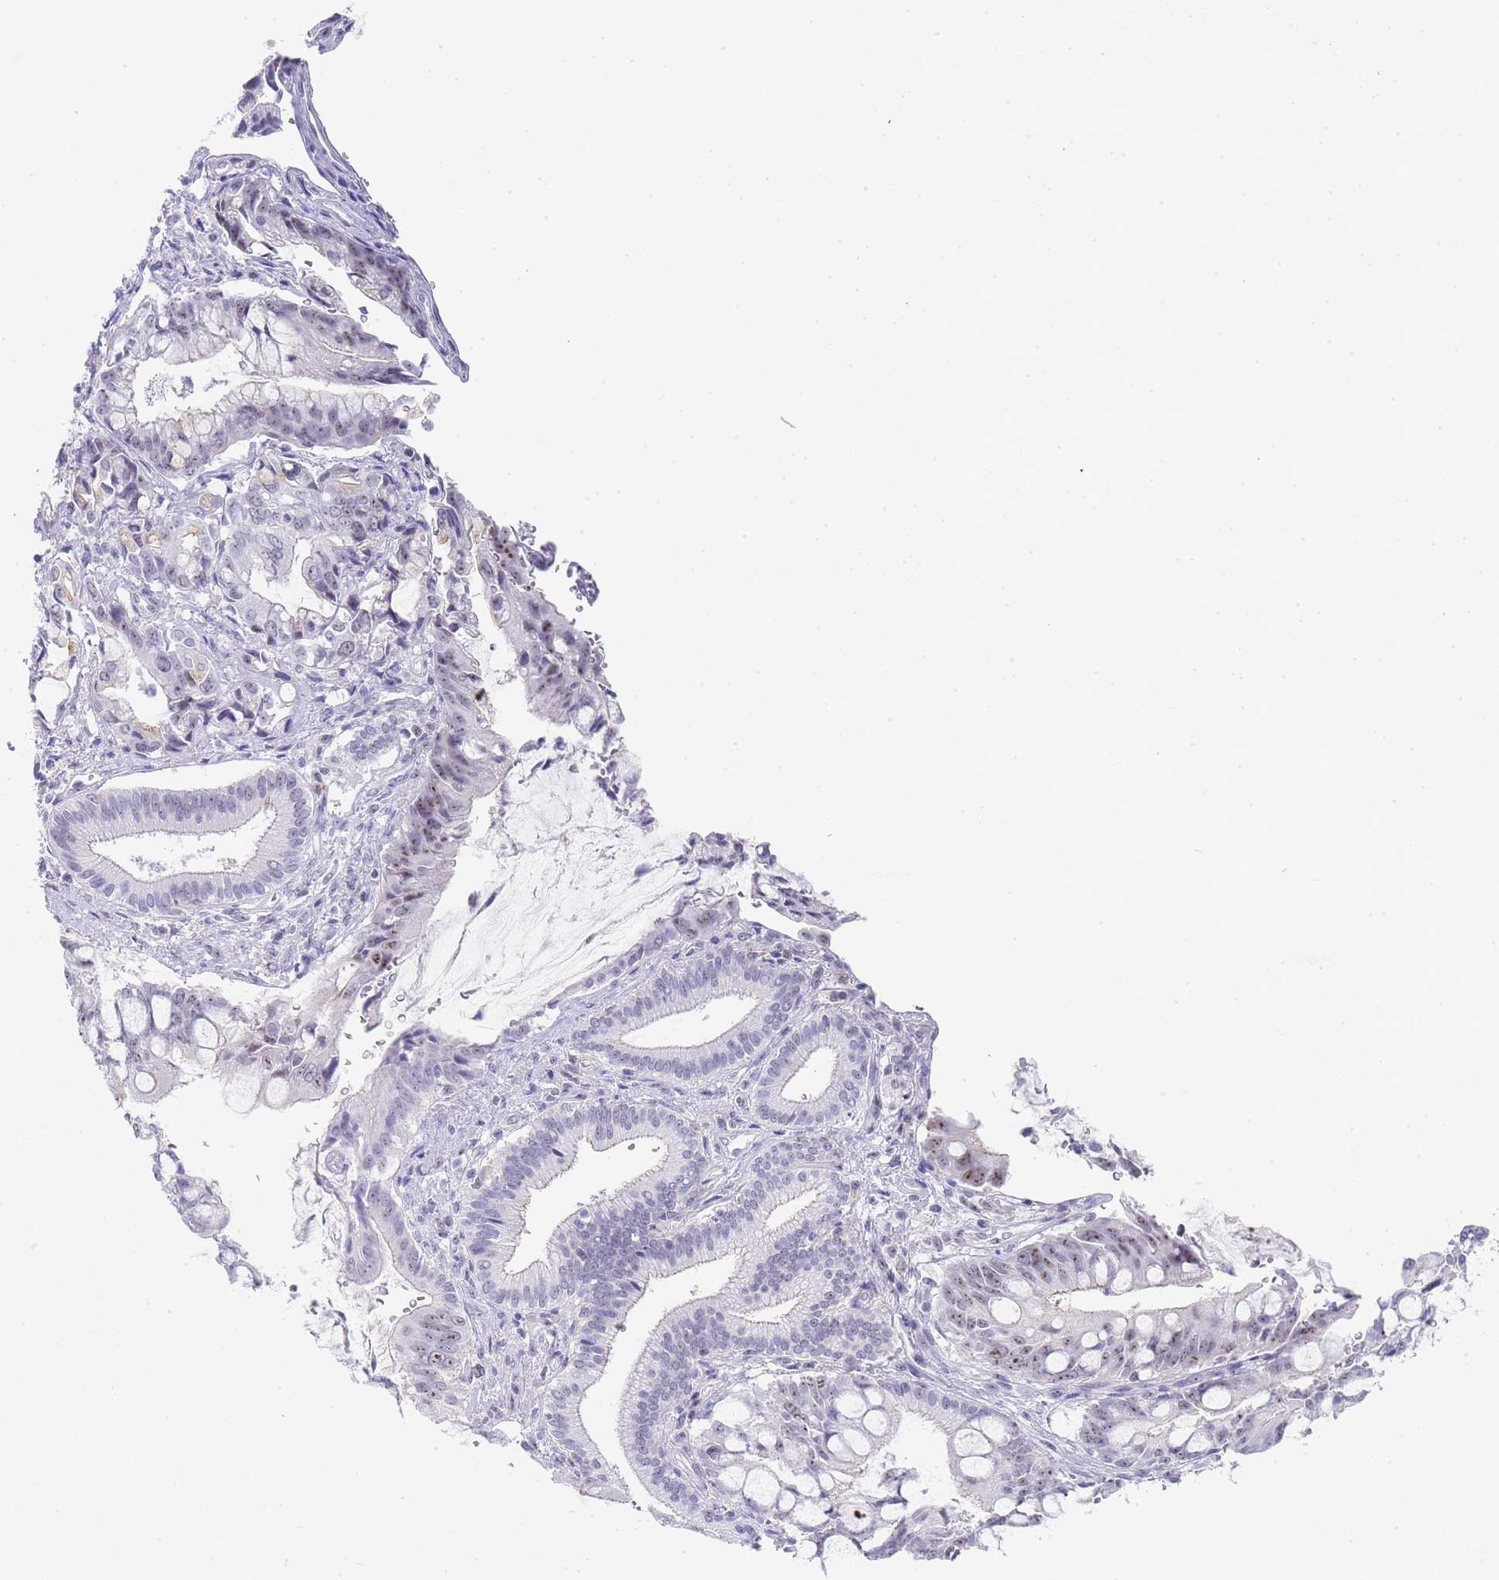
{"staining": {"intensity": "moderate", "quantity": "<25%", "location": "nuclear"}, "tissue": "pancreatic cancer", "cell_type": "Tumor cells", "image_type": "cancer", "snomed": [{"axis": "morphology", "description": "Adenocarcinoma, NOS"}, {"axis": "topography", "description": "Pancreas"}], "caption": "Pancreatic adenocarcinoma stained with DAB IHC shows low levels of moderate nuclear expression in approximately <25% of tumor cells.", "gene": "NOP14", "patient": {"sex": "male", "age": 68}}